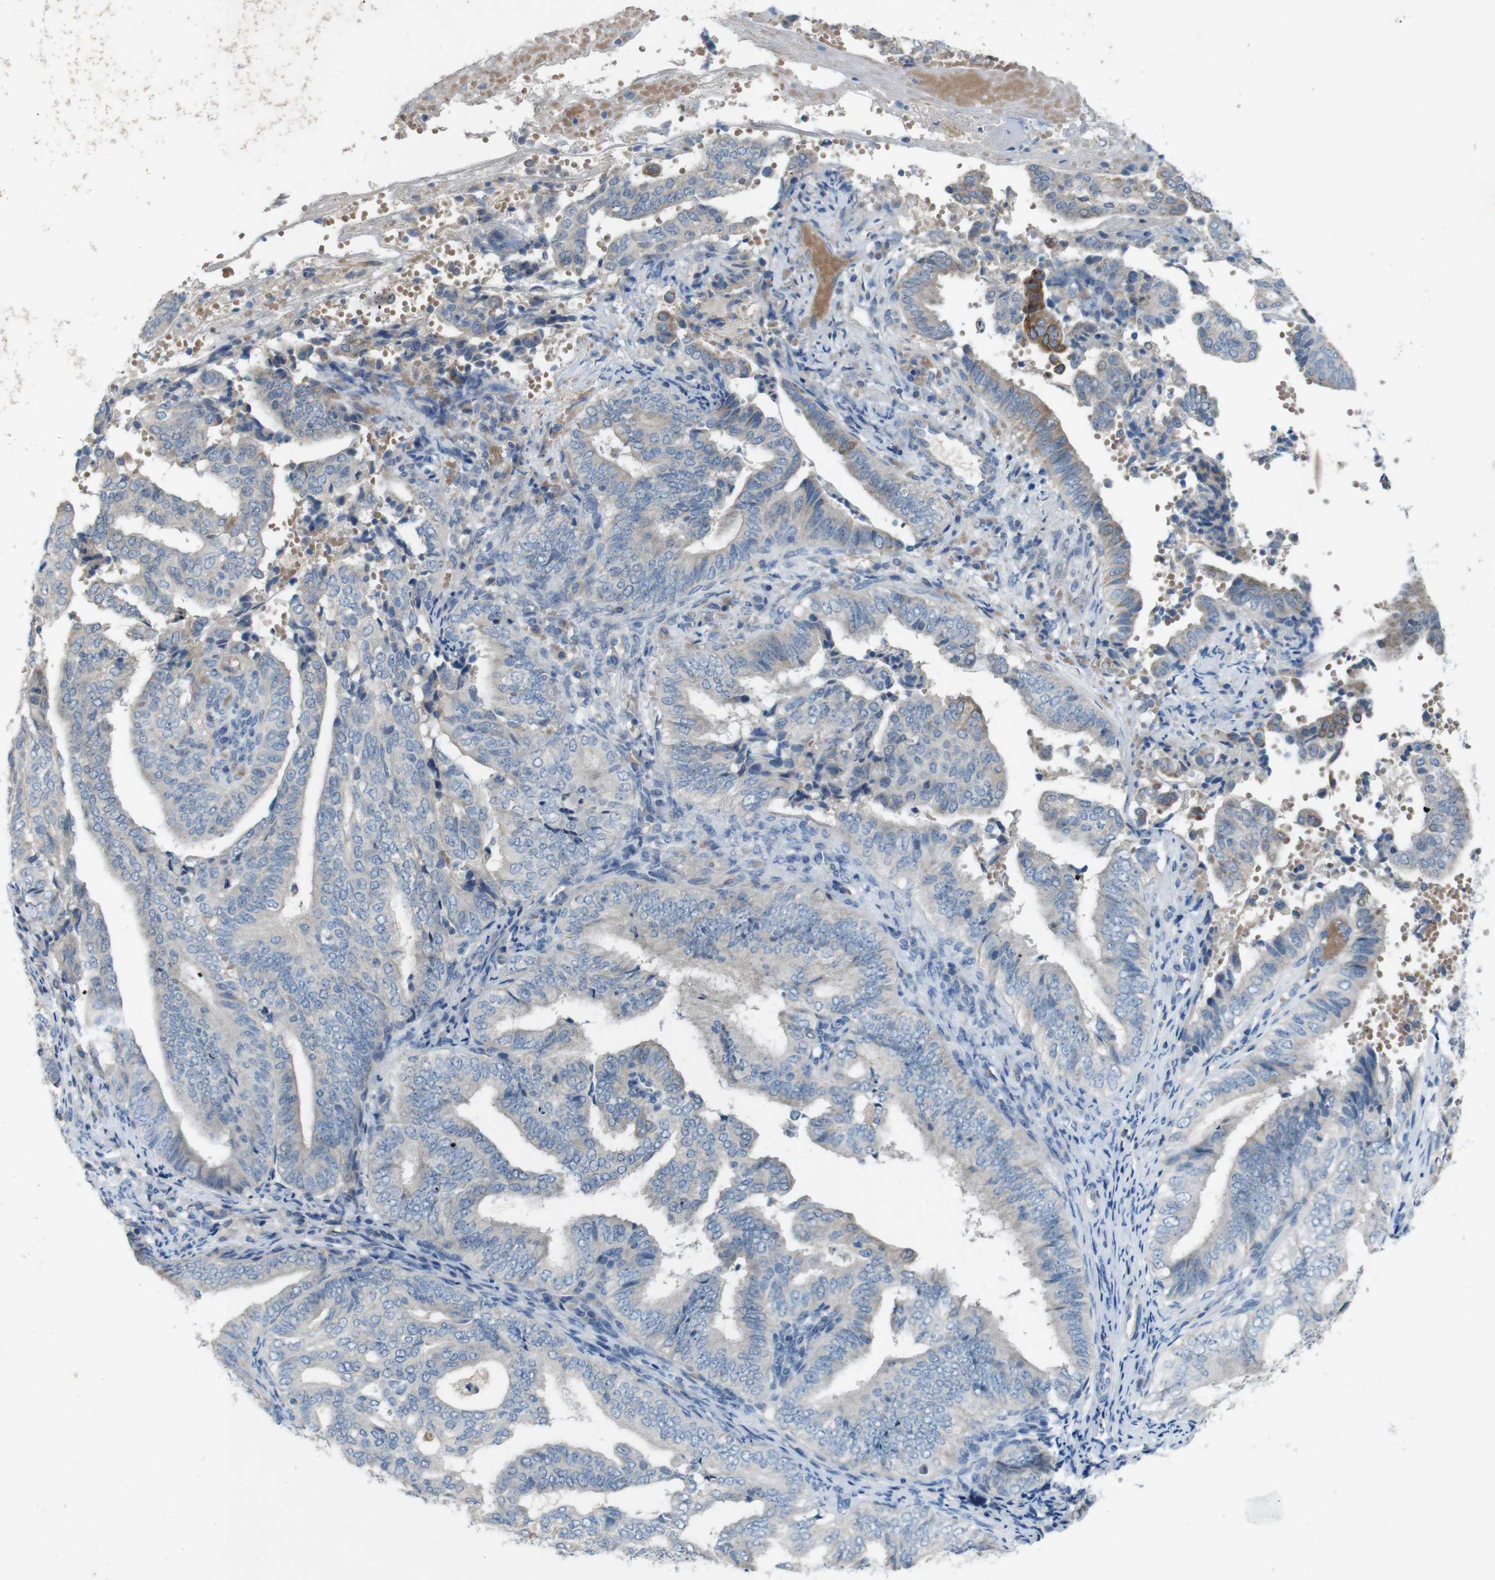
{"staining": {"intensity": "negative", "quantity": "none", "location": "none"}, "tissue": "endometrial cancer", "cell_type": "Tumor cells", "image_type": "cancer", "snomed": [{"axis": "morphology", "description": "Adenocarcinoma, NOS"}, {"axis": "topography", "description": "Endometrium"}], "caption": "Immunohistochemistry micrograph of endometrial cancer (adenocarcinoma) stained for a protein (brown), which reveals no positivity in tumor cells.", "gene": "MOGAT3", "patient": {"sex": "female", "age": 58}}